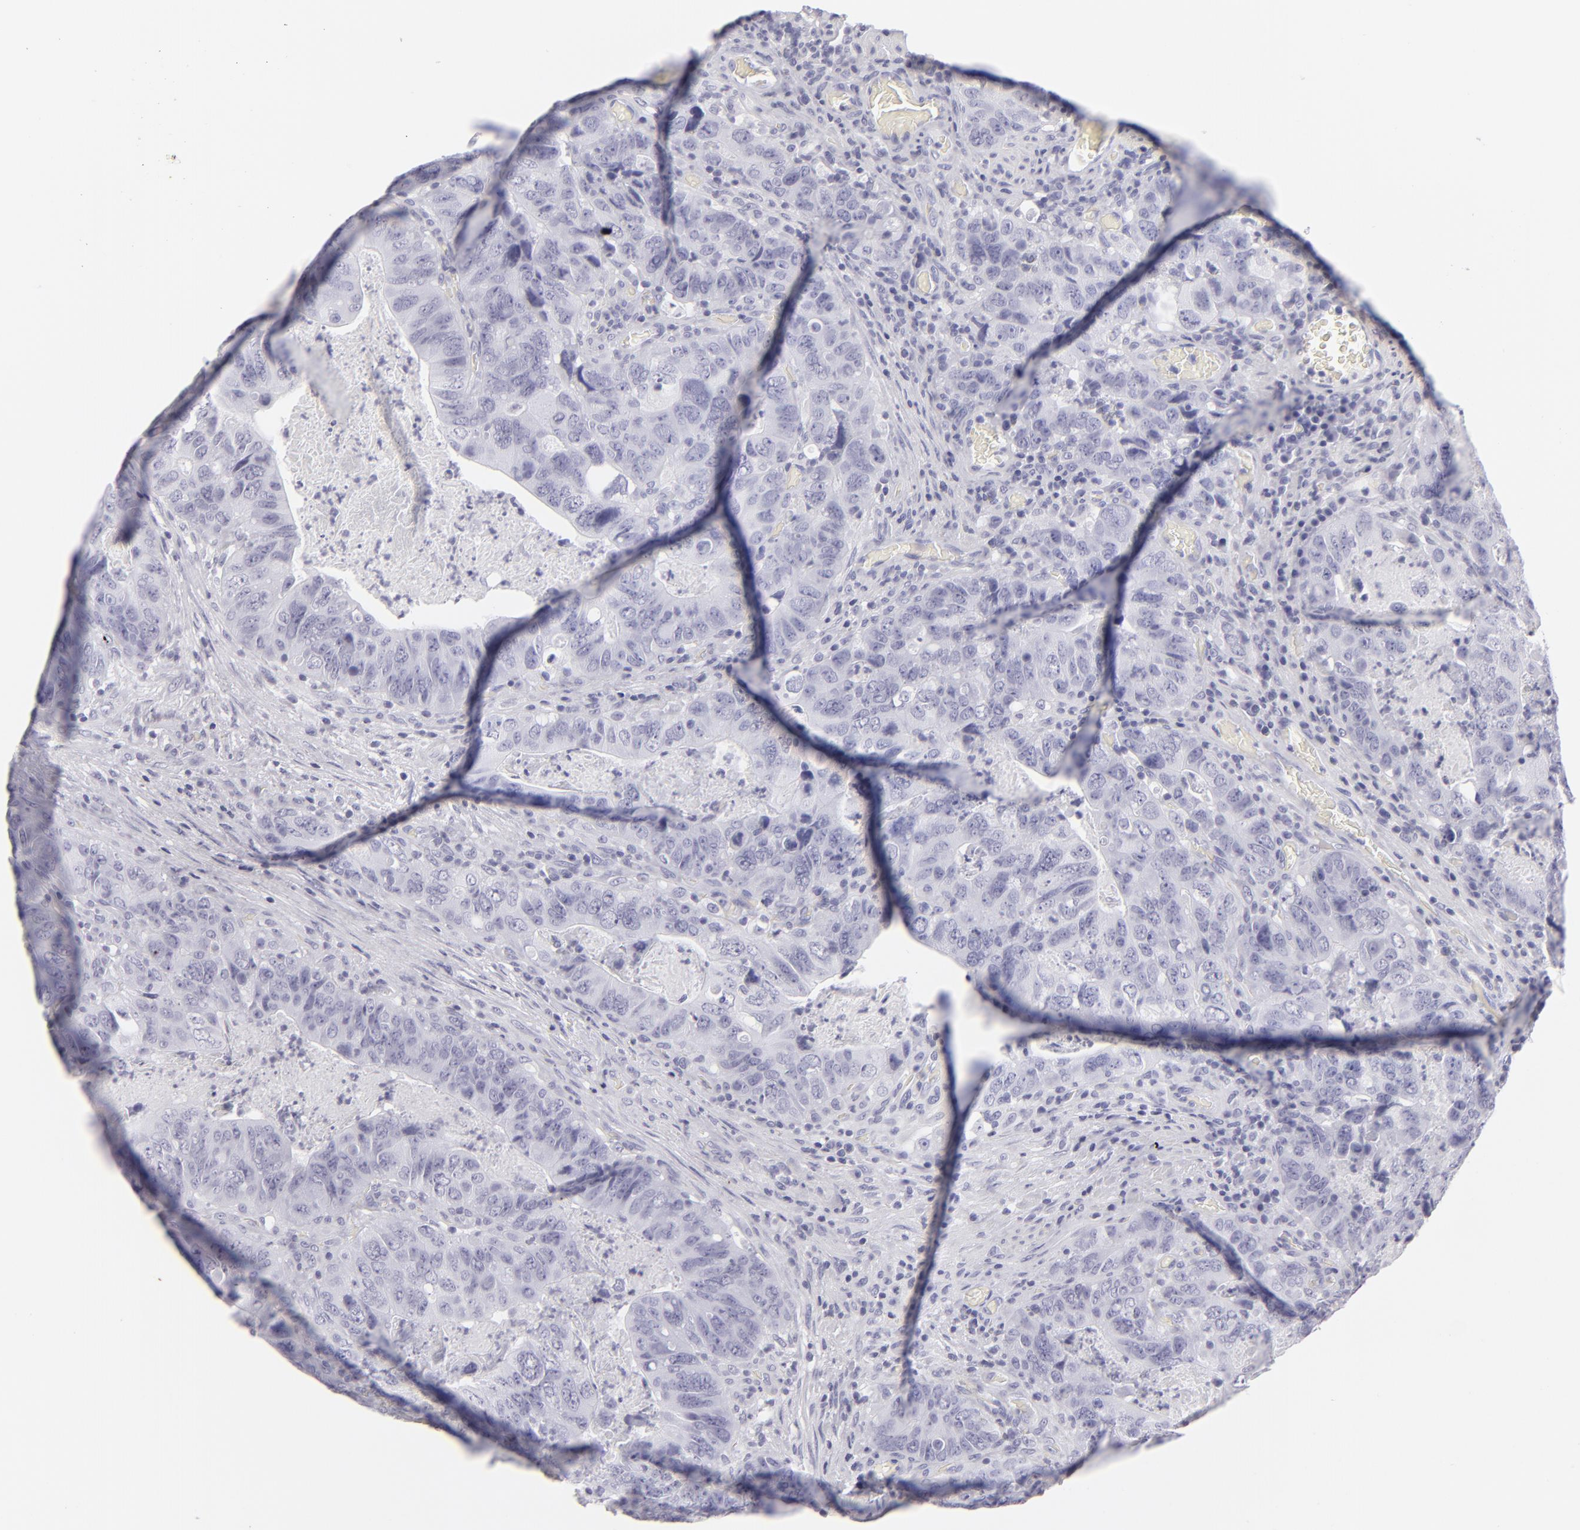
{"staining": {"intensity": "negative", "quantity": "none", "location": "none"}, "tissue": "colorectal cancer", "cell_type": "Tumor cells", "image_type": "cancer", "snomed": [{"axis": "morphology", "description": "Adenocarcinoma, NOS"}, {"axis": "topography", "description": "Rectum"}], "caption": "An immunohistochemistry micrograph of adenocarcinoma (colorectal) is shown. There is no staining in tumor cells of adenocarcinoma (colorectal).", "gene": "KRT1", "patient": {"sex": "female", "age": 82}}